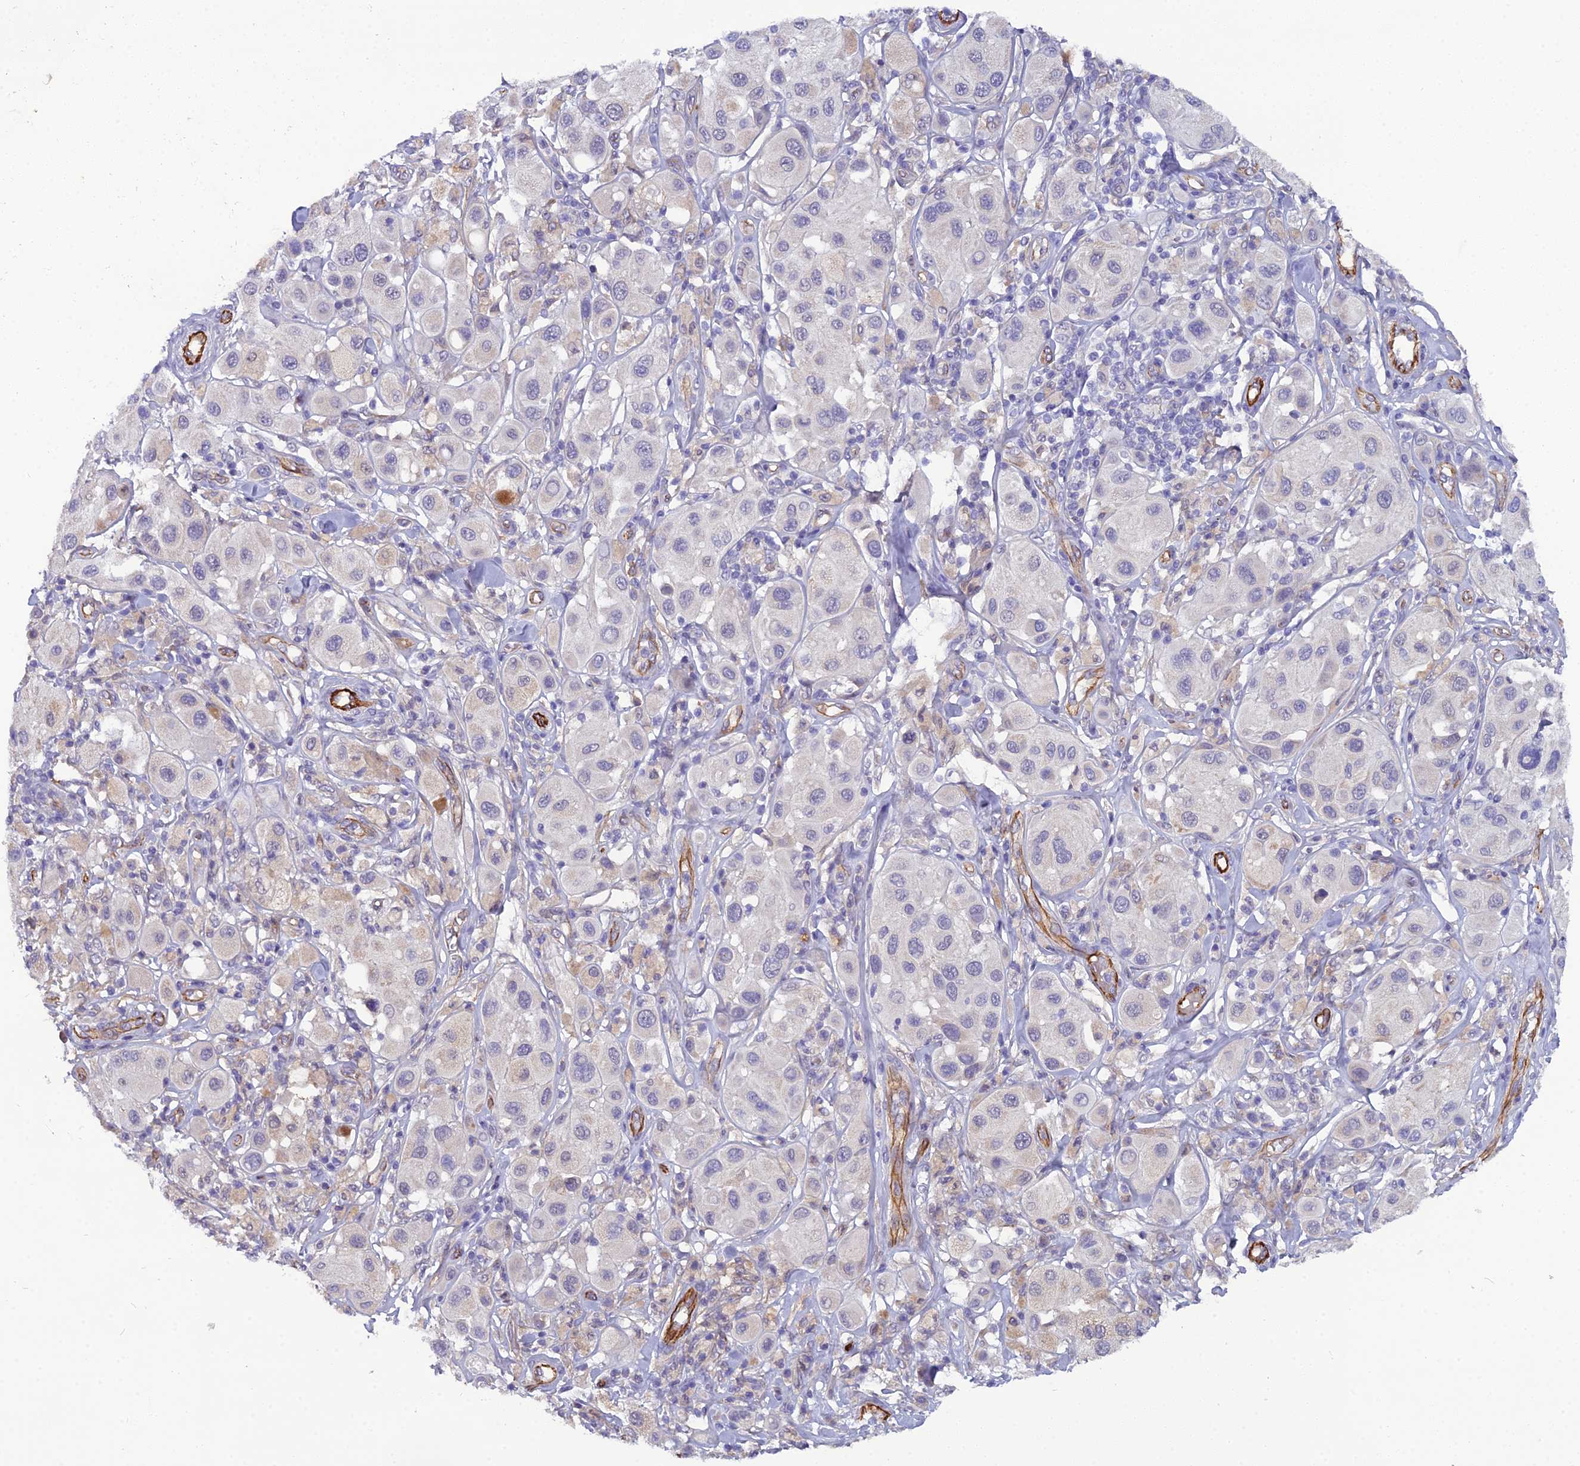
{"staining": {"intensity": "negative", "quantity": "none", "location": "none"}, "tissue": "melanoma", "cell_type": "Tumor cells", "image_type": "cancer", "snomed": [{"axis": "morphology", "description": "Malignant melanoma, Metastatic site"}, {"axis": "topography", "description": "Skin"}], "caption": "Protein analysis of melanoma demonstrates no significant staining in tumor cells.", "gene": "CFAP47", "patient": {"sex": "male", "age": 41}}